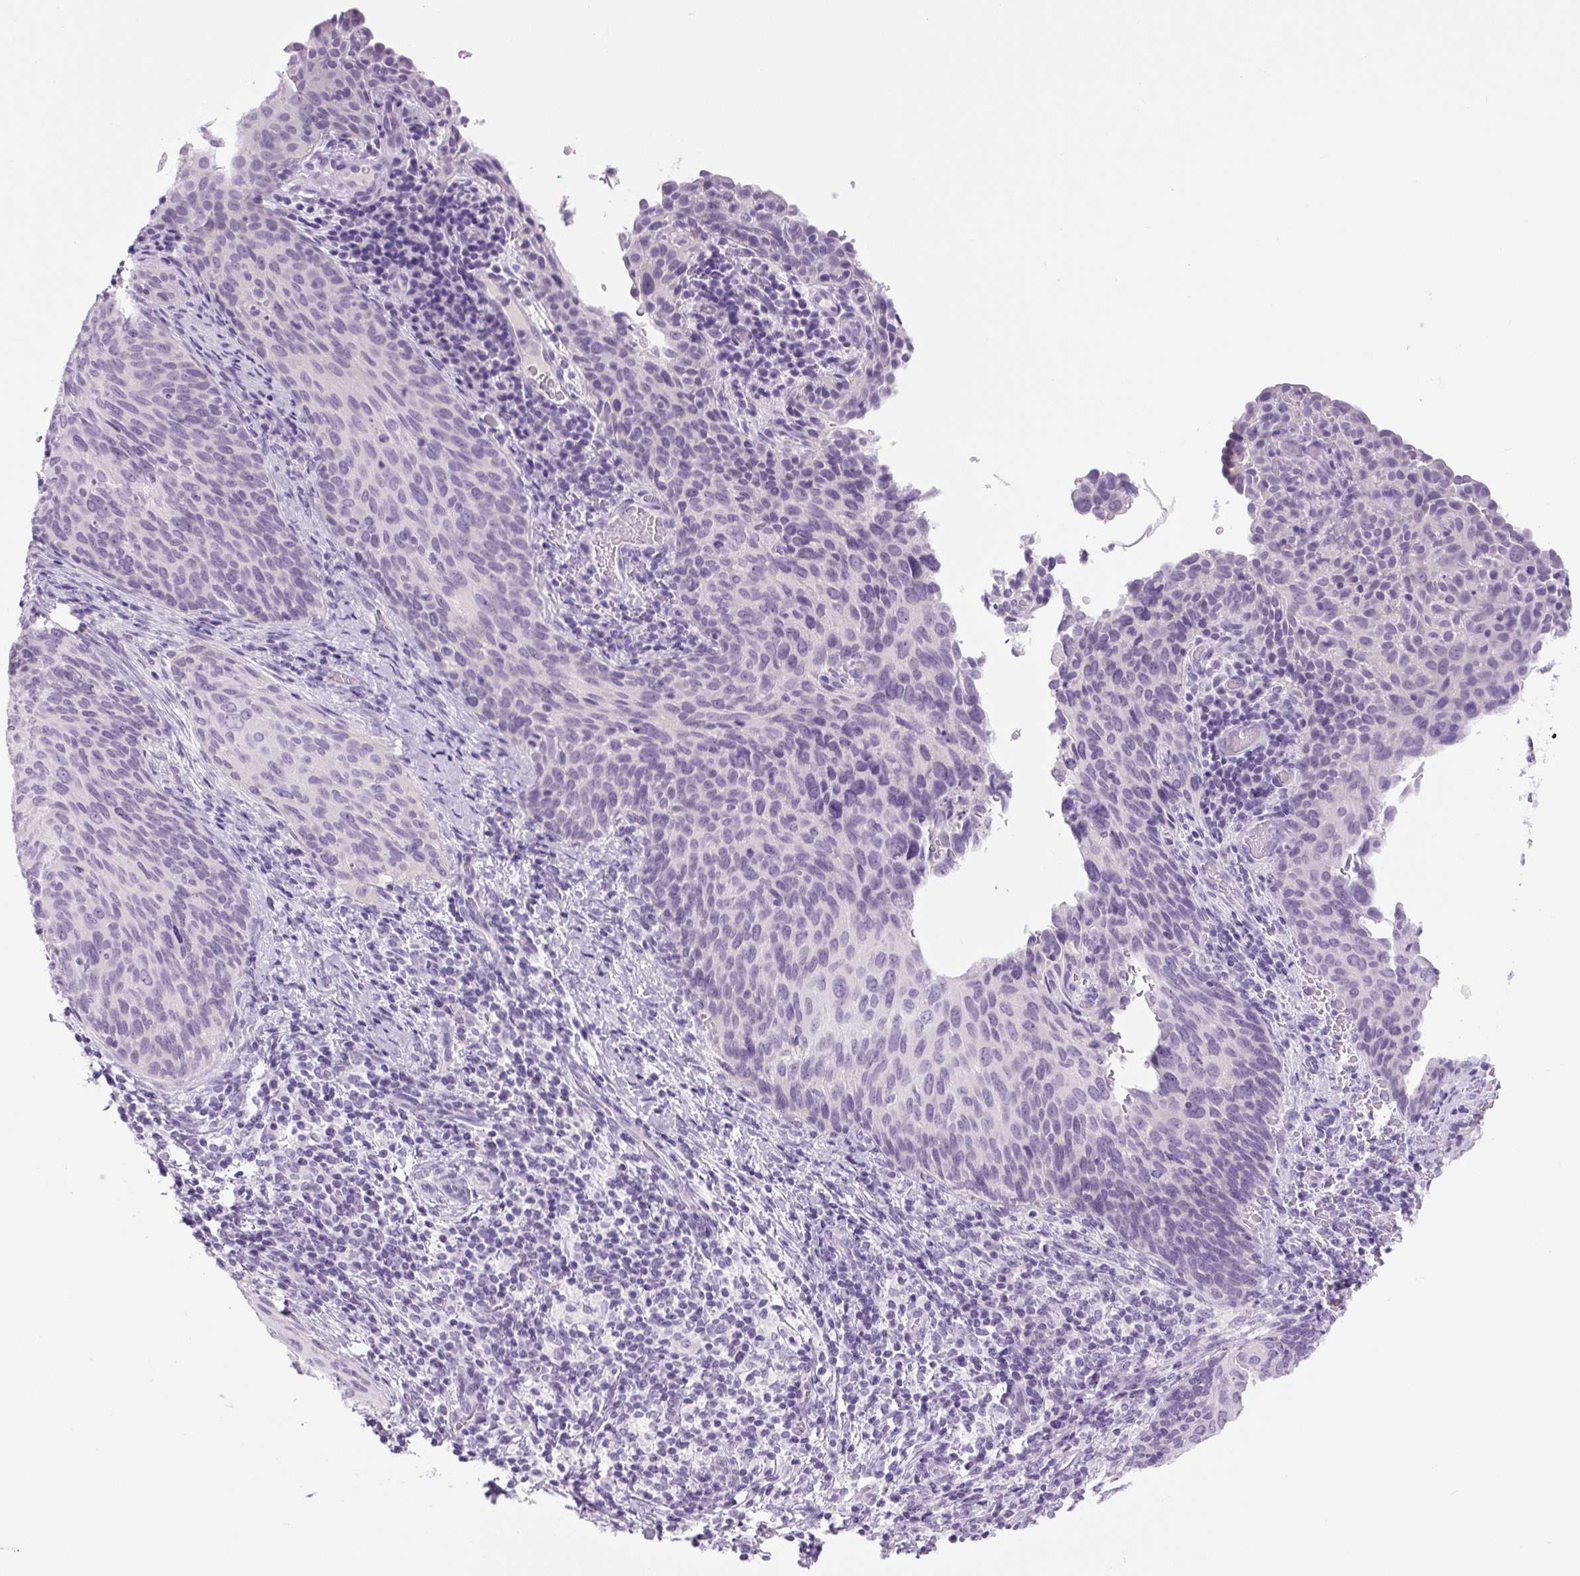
{"staining": {"intensity": "negative", "quantity": "none", "location": "none"}, "tissue": "cervical cancer", "cell_type": "Tumor cells", "image_type": "cancer", "snomed": [{"axis": "morphology", "description": "Squamous cell carcinoma, NOS"}, {"axis": "morphology", "description": "Adenocarcinoma, NOS"}, {"axis": "topography", "description": "Cervix"}], "caption": "Cervical cancer was stained to show a protein in brown. There is no significant positivity in tumor cells. (IHC, brightfield microscopy, high magnification).", "gene": "COL9A2", "patient": {"sex": "female", "age": 52}}